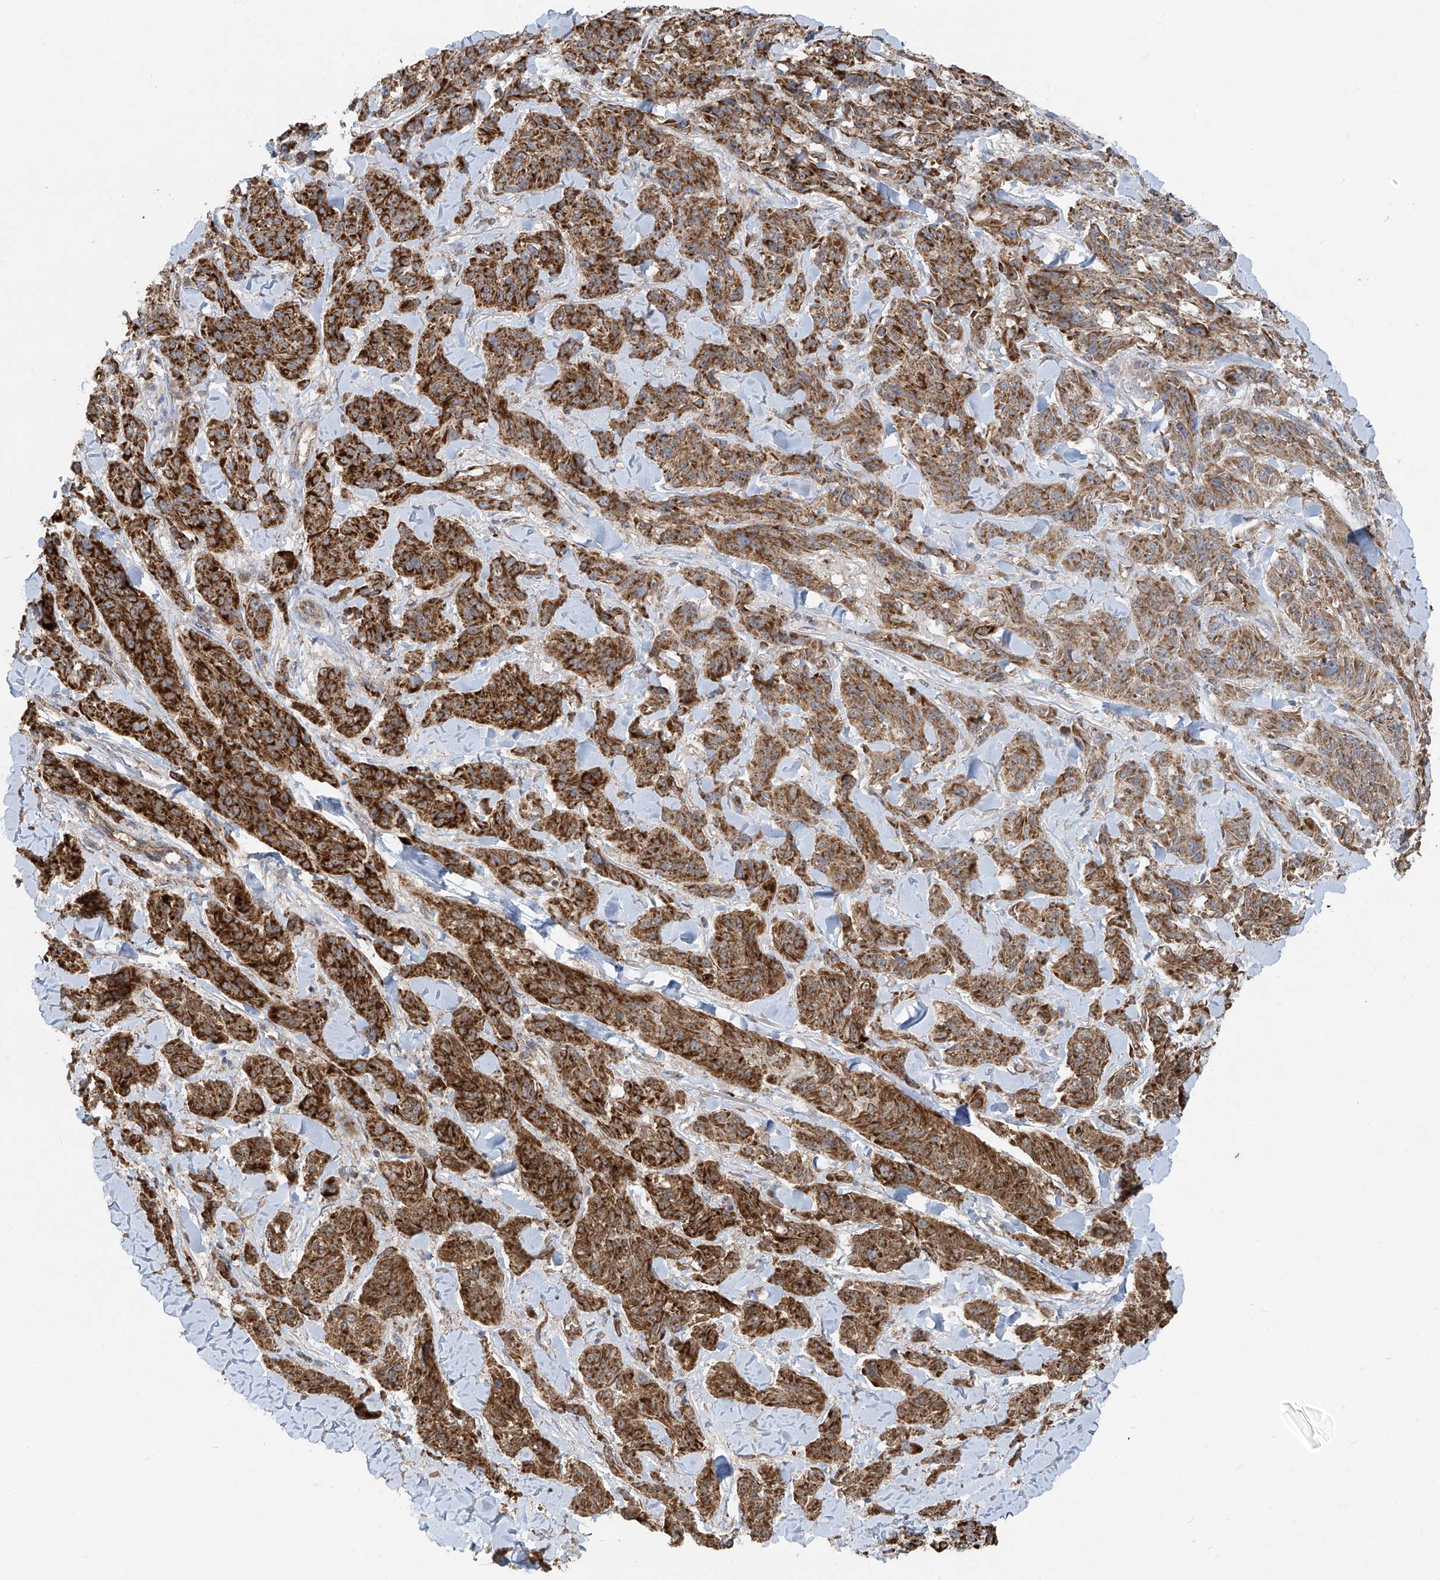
{"staining": {"intensity": "strong", "quantity": ">75%", "location": "cytoplasmic/membranous"}, "tissue": "melanoma", "cell_type": "Tumor cells", "image_type": "cancer", "snomed": [{"axis": "morphology", "description": "Malignant melanoma, NOS"}, {"axis": "topography", "description": "Skin"}], "caption": "Immunohistochemical staining of human malignant melanoma exhibits high levels of strong cytoplasmic/membranous staining in approximately >75% of tumor cells.", "gene": "UQCC1", "patient": {"sex": "male", "age": 53}}